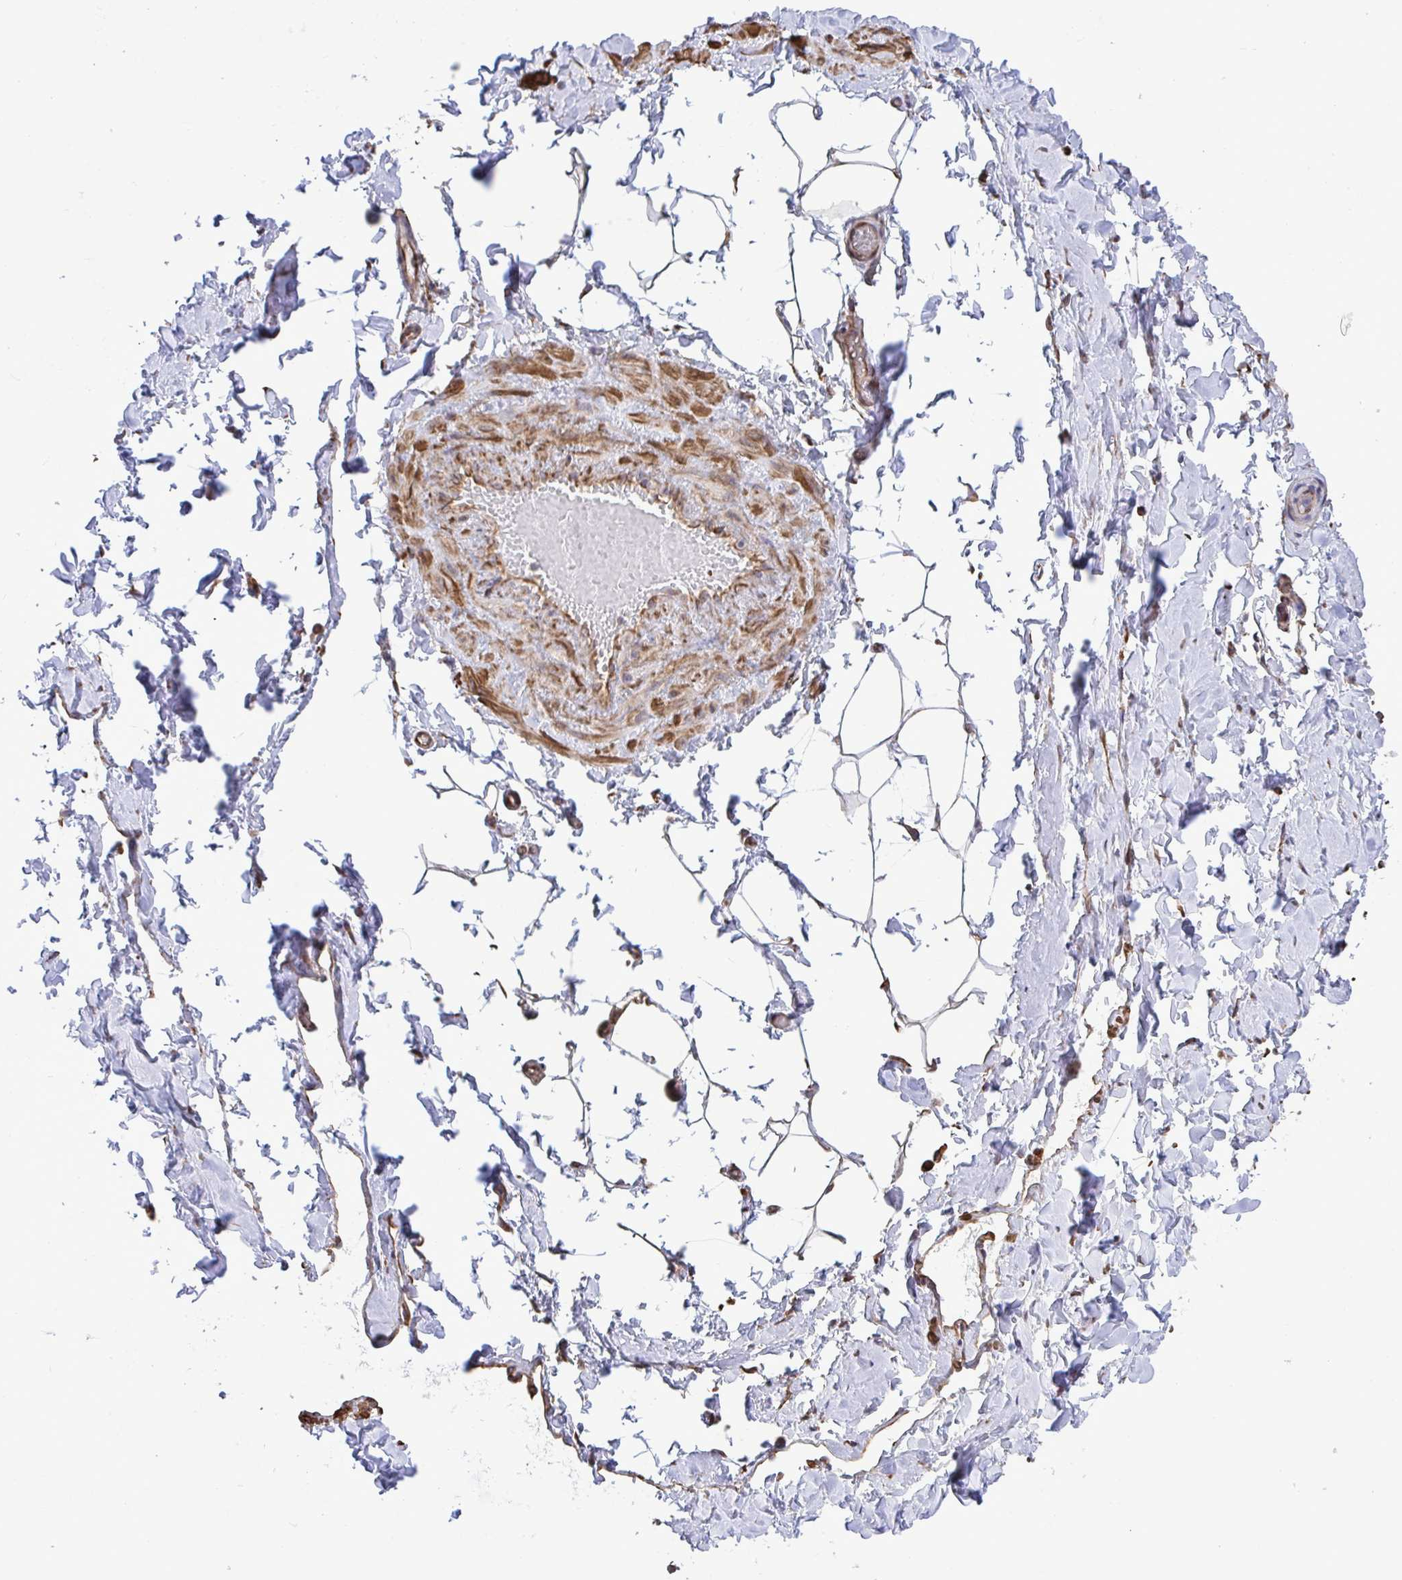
{"staining": {"intensity": "negative", "quantity": "none", "location": "none"}, "tissue": "adipose tissue", "cell_type": "Adipocytes", "image_type": "normal", "snomed": [{"axis": "morphology", "description": "Normal tissue, NOS"}, {"axis": "topography", "description": "Soft tissue"}, {"axis": "topography", "description": "Adipose tissue"}, {"axis": "topography", "description": "Vascular tissue"}, {"axis": "topography", "description": "Peripheral nerve tissue"}], "caption": "IHC histopathology image of unremarkable human adipose tissue stained for a protein (brown), which demonstrates no staining in adipocytes. (DAB immunohistochemistry visualized using brightfield microscopy, high magnification).", "gene": "RPS15", "patient": {"sex": "male", "age": 29}}